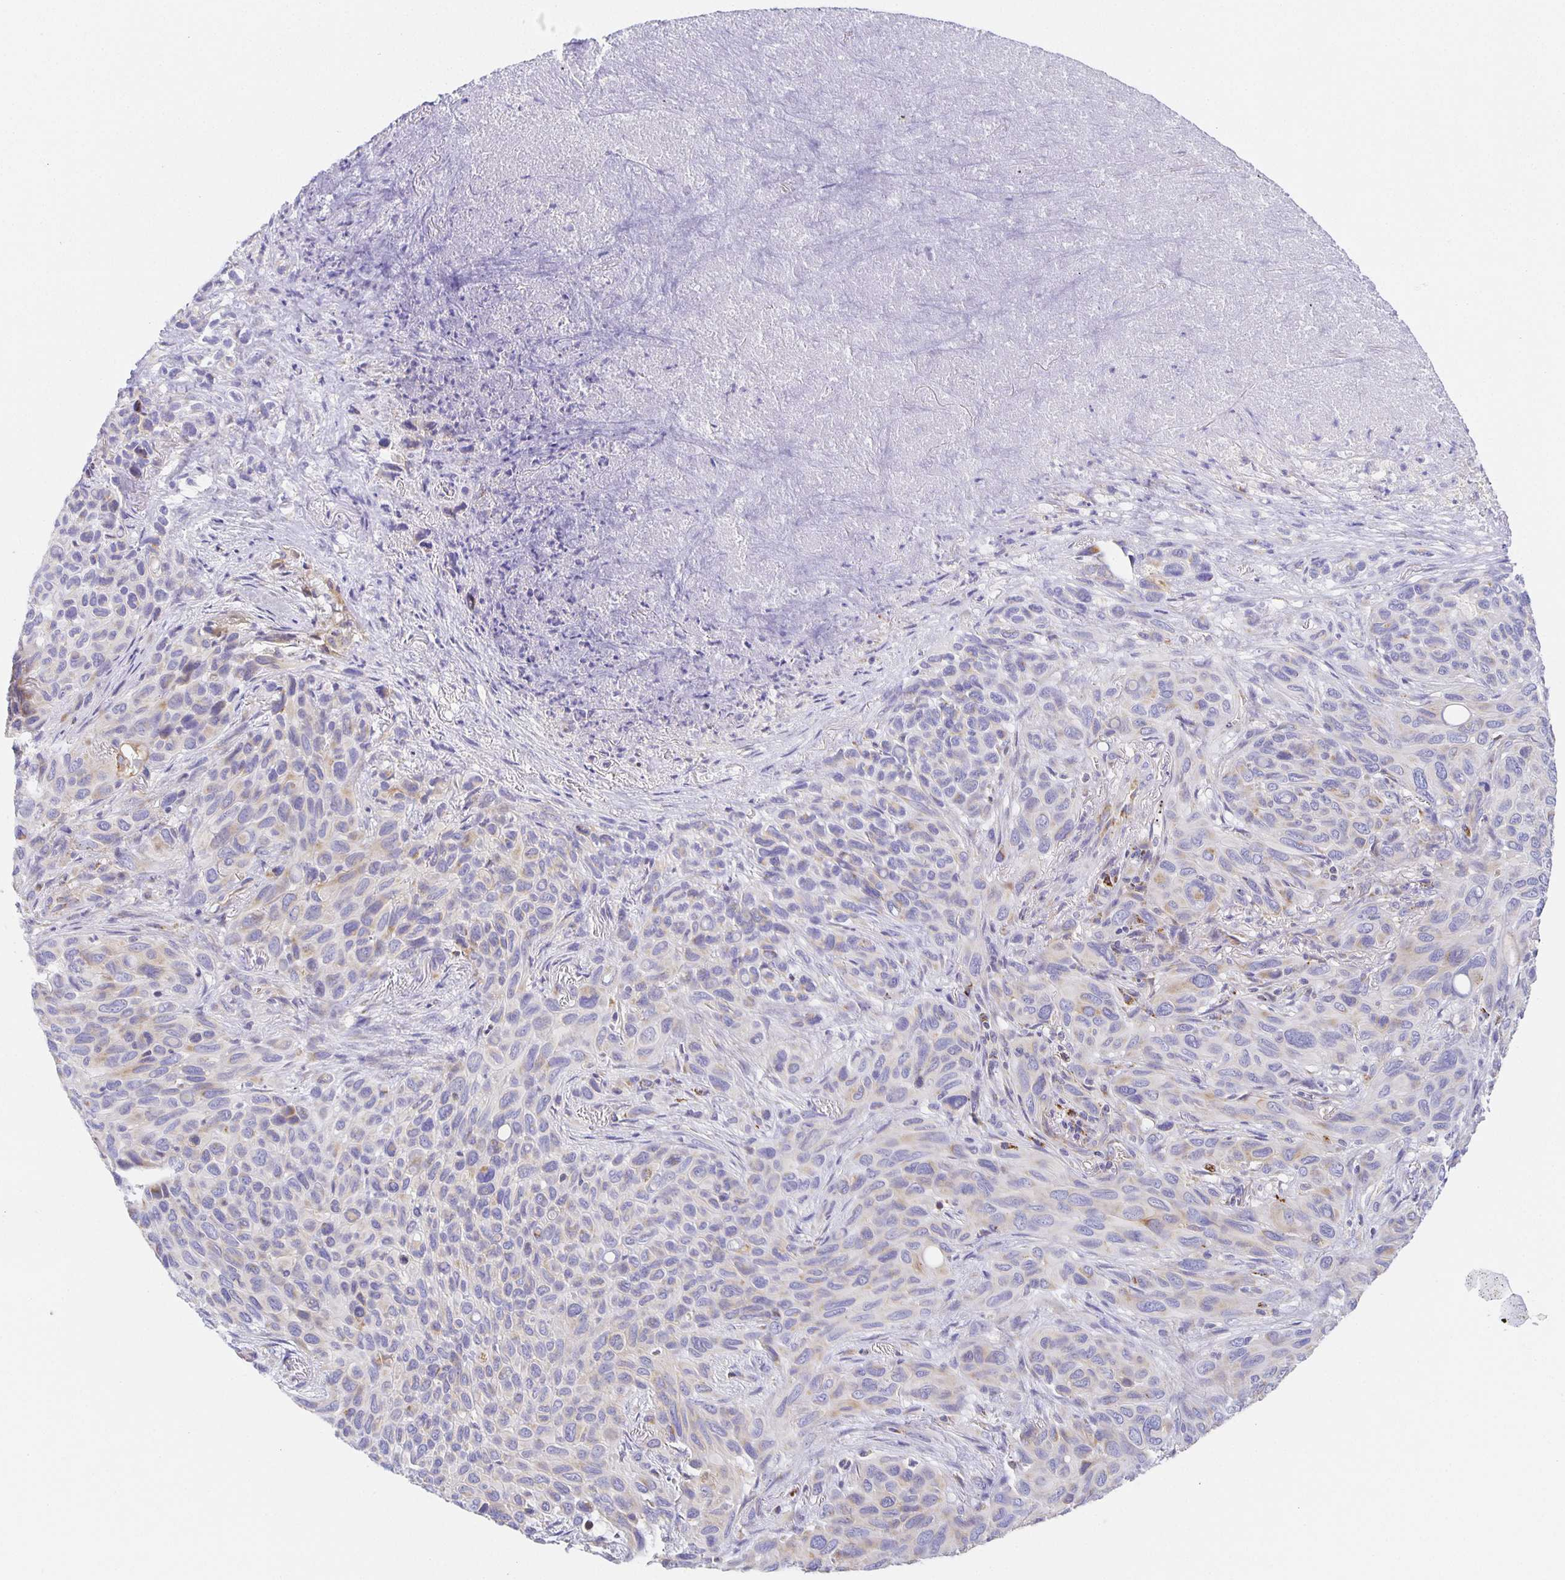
{"staining": {"intensity": "negative", "quantity": "none", "location": "none"}, "tissue": "melanoma", "cell_type": "Tumor cells", "image_type": "cancer", "snomed": [{"axis": "morphology", "description": "Malignant melanoma, Metastatic site"}, {"axis": "topography", "description": "Lung"}], "caption": "Malignant melanoma (metastatic site) stained for a protein using immunohistochemistry (IHC) exhibits no expression tumor cells.", "gene": "FLRT3", "patient": {"sex": "male", "age": 48}}